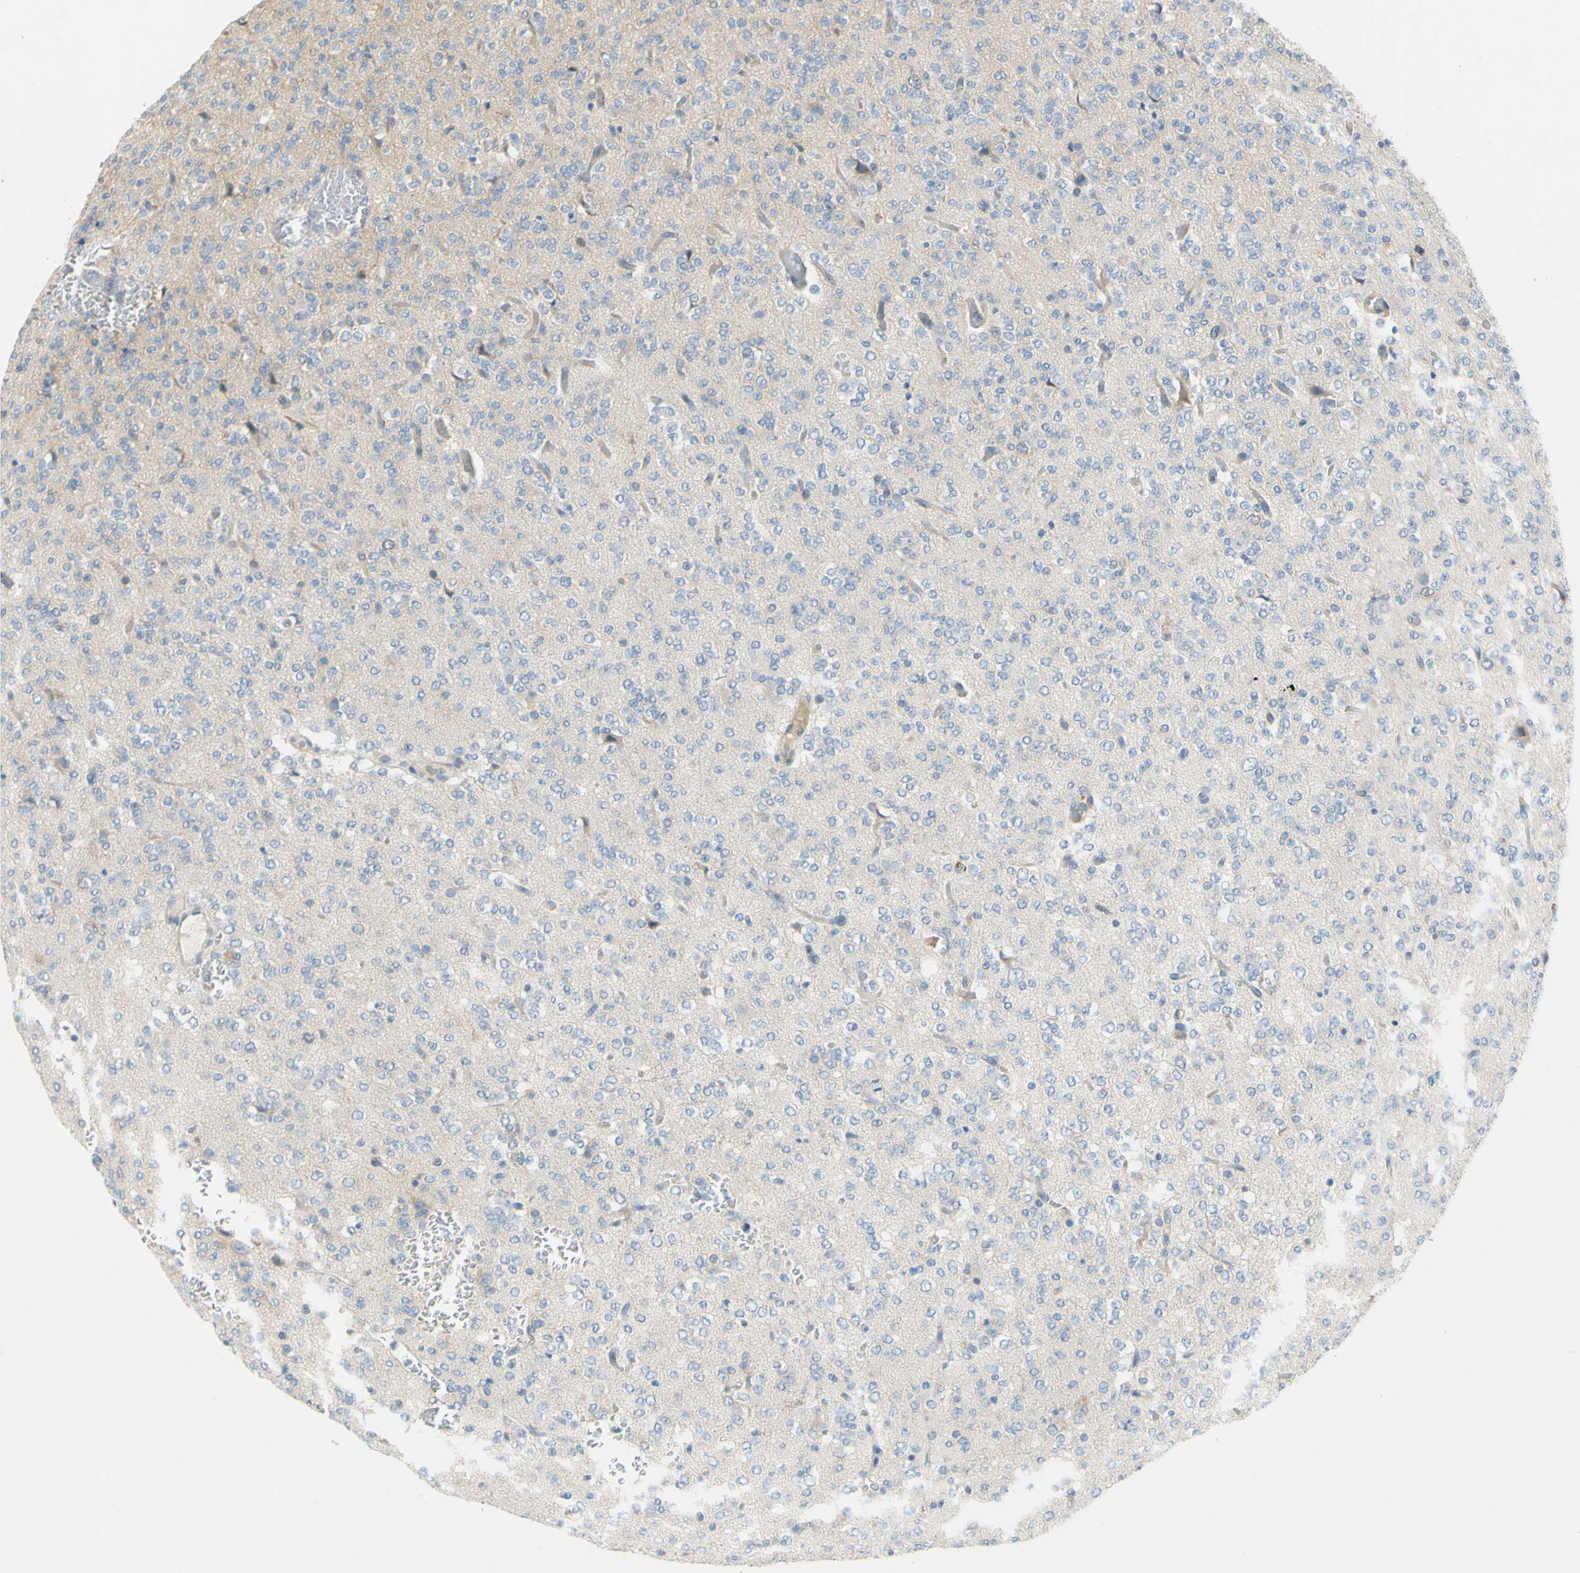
{"staining": {"intensity": "negative", "quantity": "none", "location": "none"}, "tissue": "glioma", "cell_type": "Tumor cells", "image_type": "cancer", "snomed": [{"axis": "morphology", "description": "Glioma, malignant, Low grade"}, {"axis": "topography", "description": "Brain"}], "caption": "Low-grade glioma (malignant) stained for a protein using immunohistochemistry shows no staining tumor cells.", "gene": "CCNB2", "patient": {"sex": "male", "age": 38}}